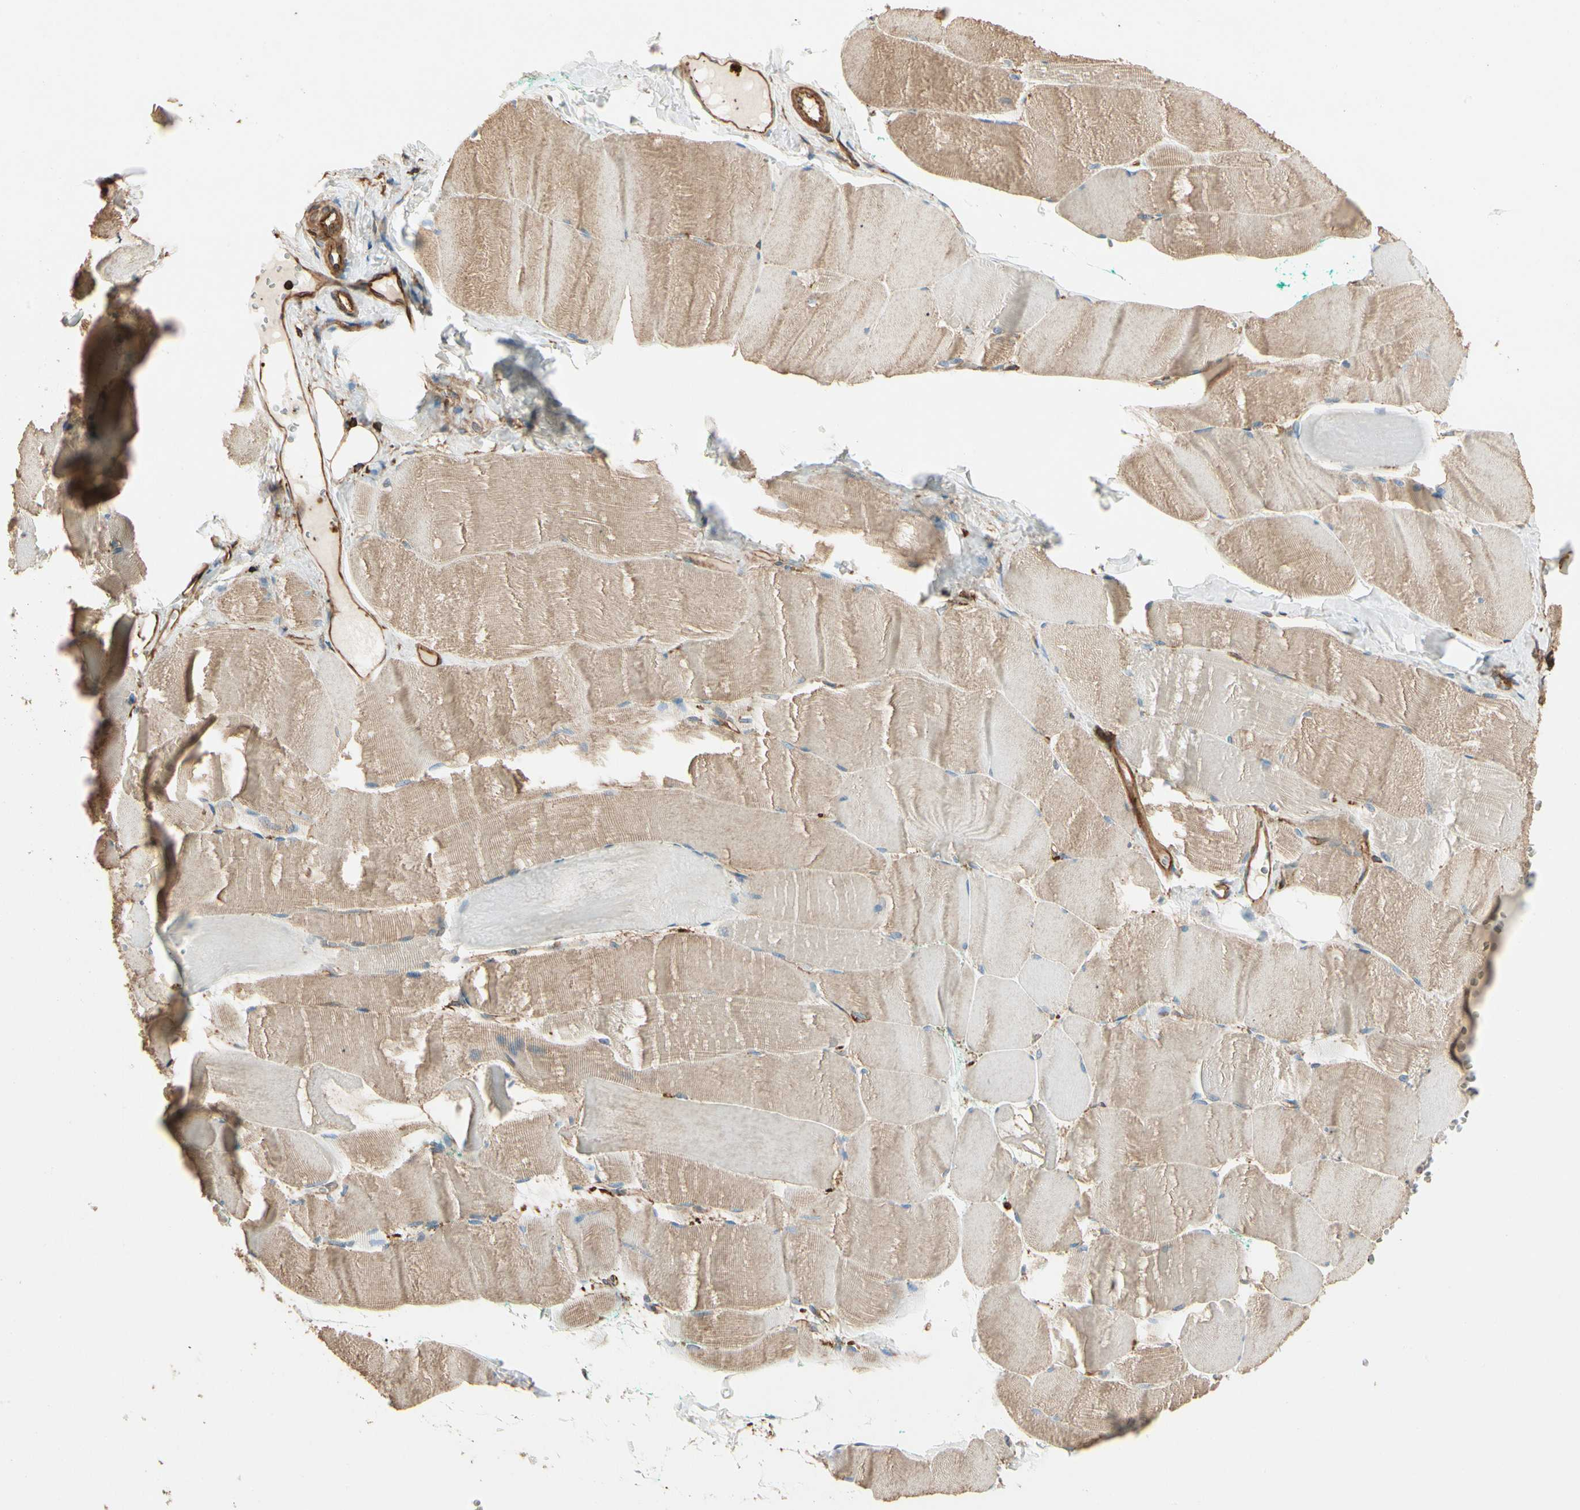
{"staining": {"intensity": "weak", "quantity": "25%-75%", "location": "cytoplasmic/membranous"}, "tissue": "skeletal muscle", "cell_type": "Myocytes", "image_type": "normal", "snomed": [{"axis": "morphology", "description": "Normal tissue, NOS"}, {"axis": "morphology", "description": "Squamous cell carcinoma, NOS"}, {"axis": "topography", "description": "Skeletal muscle"}], "caption": "Benign skeletal muscle shows weak cytoplasmic/membranous positivity in approximately 25%-75% of myocytes The staining was performed using DAB (3,3'-diaminobenzidine) to visualize the protein expression in brown, while the nuclei were stained in blue with hematoxylin (Magnification: 20x)..", "gene": "ARPC2", "patient": {"sex": "male", "age": 51}}